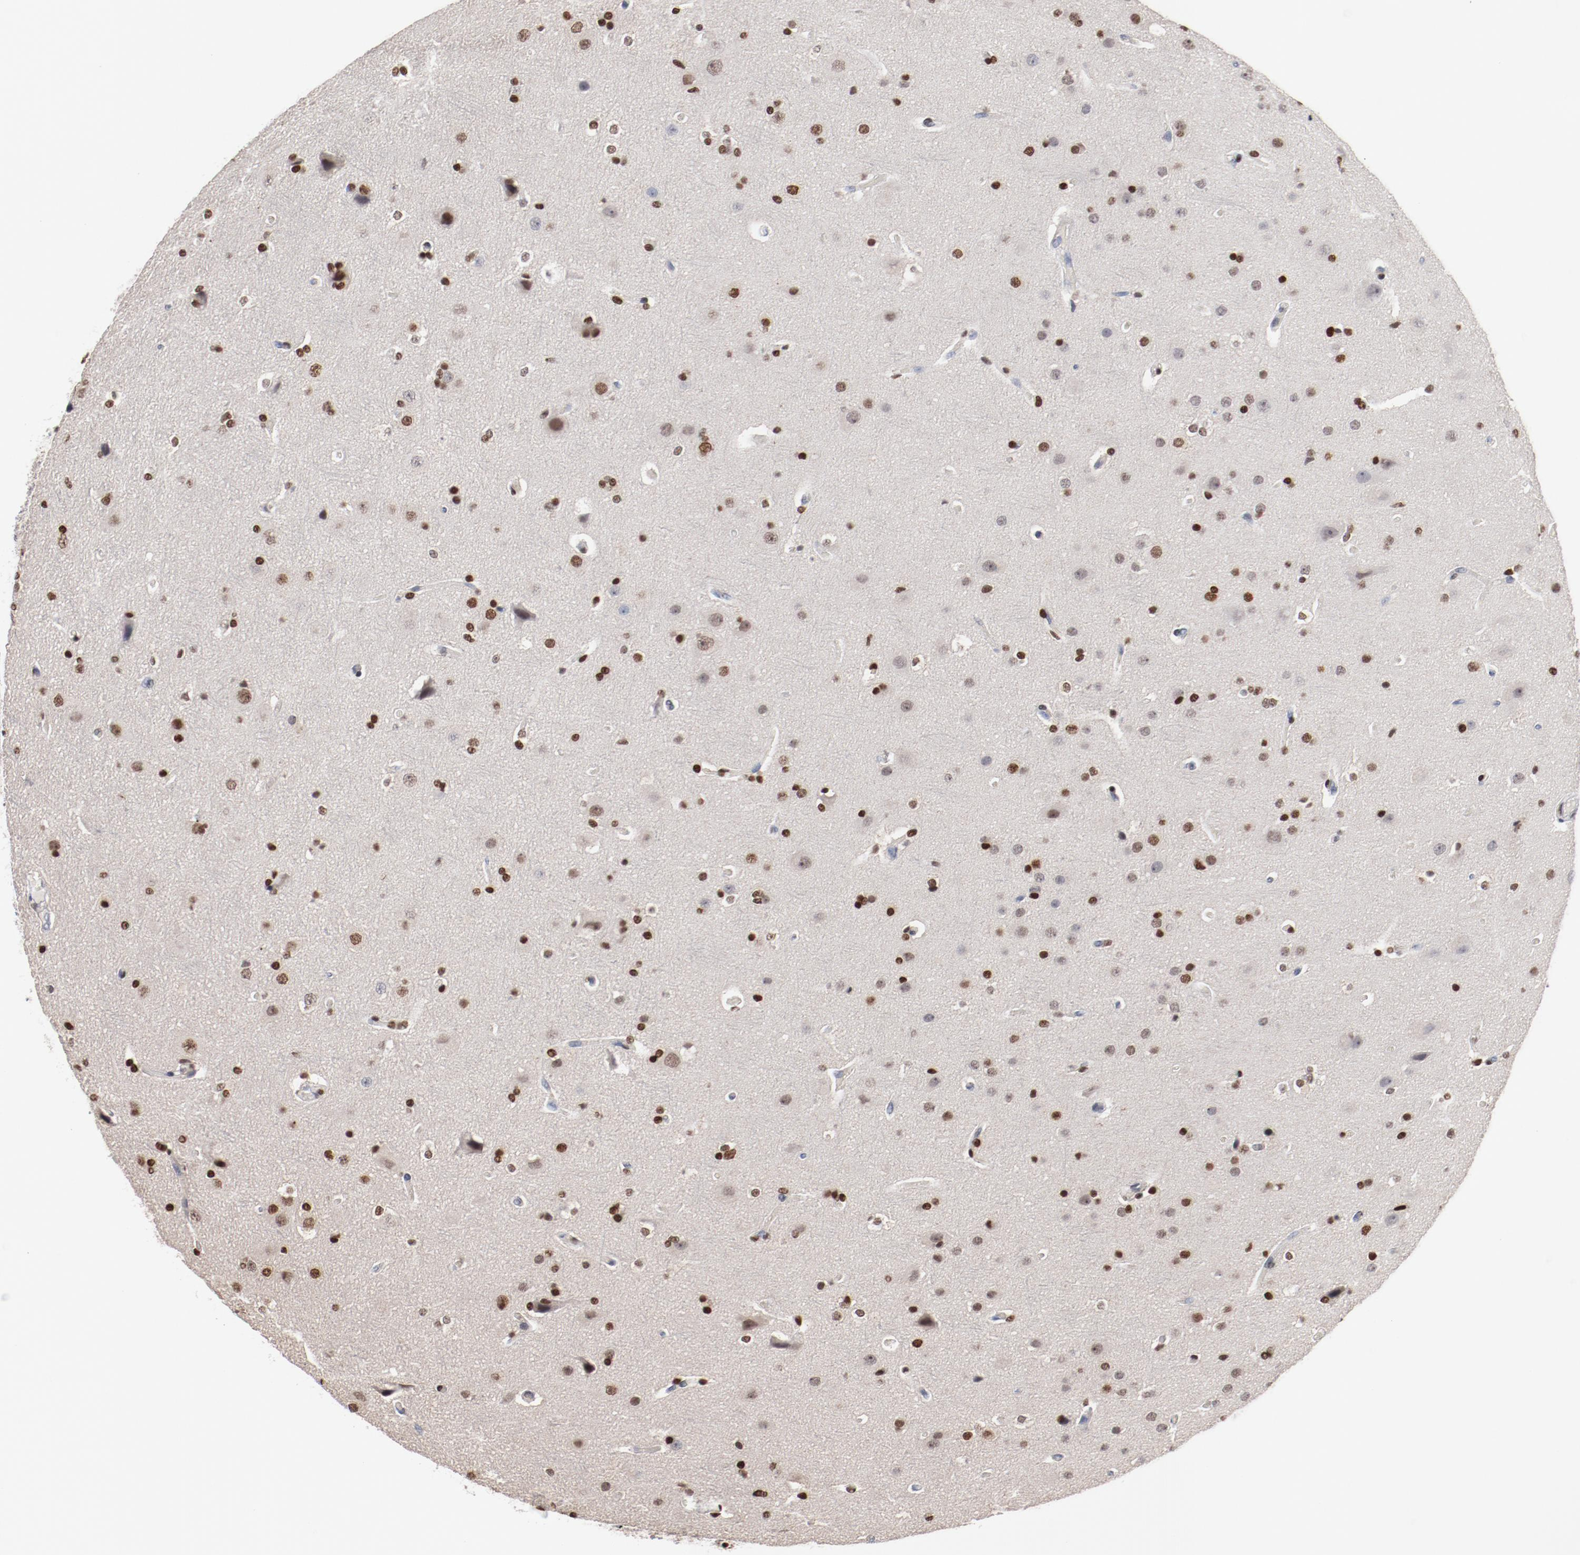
{"staining": {"intensity": "moderate", "quantity": ">75%", "location": "nuclear"}, "tissue": "glioma", "cell_type": "Tumor cells", "image_type": "cancer", "snomed": [{"axis": "morphology", "description": "Glioma, malignant, Low grade"}, {"axis": "topography", "description": "Cerebral cortex"}], "caption": "IHC (DAB (3,3'-diaminobenzidine)) staining of human low-grade glioma (malignant) displays moderate nuclear protein staining in about >75% of tumor cells.", "gene": "ZEB2", "patient": {"sex": "female", "age": 47}}